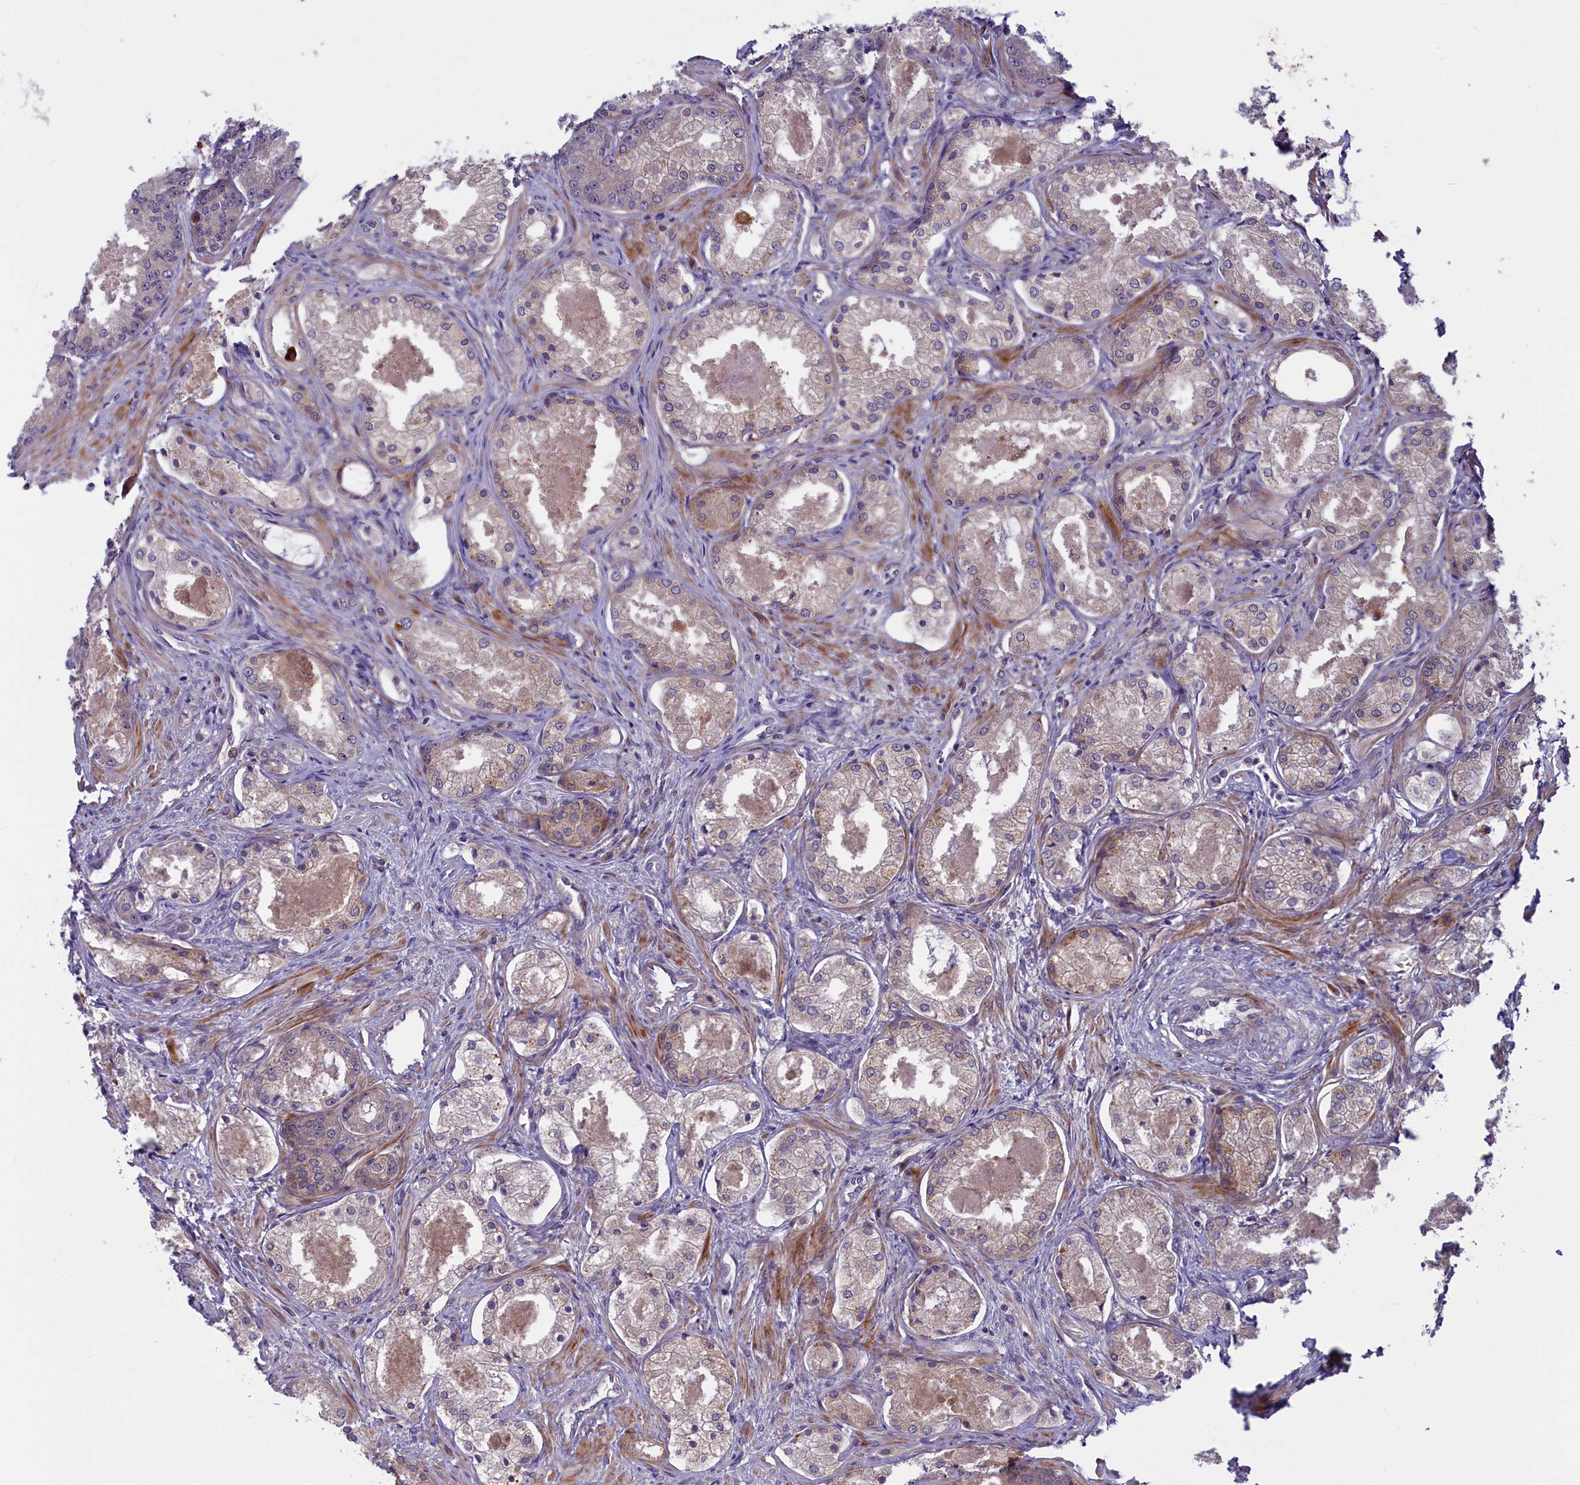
{"staining": {"intensity": "weak", "quantity": "25%-75%", "location": "cytoplasmic/membranous"}, "tissue": "prostate cancer", "cell_type": "Tumor cells", "image_type": "cancer", "snomed": [{"axis": "morphology", "description": "Adenocarcinoma, Low grade"}, {"axis": "topography", "description": "Prostate"}], "caption": "IHC of human prostate cancer (adenocarcinoma (low-grade)) shows low levels of weak cytoplasmic/membranous staining in about 25%-75% of tumor cells.", "gene": "NUBP1", "patient": {"sex": "male", "age": 68}}